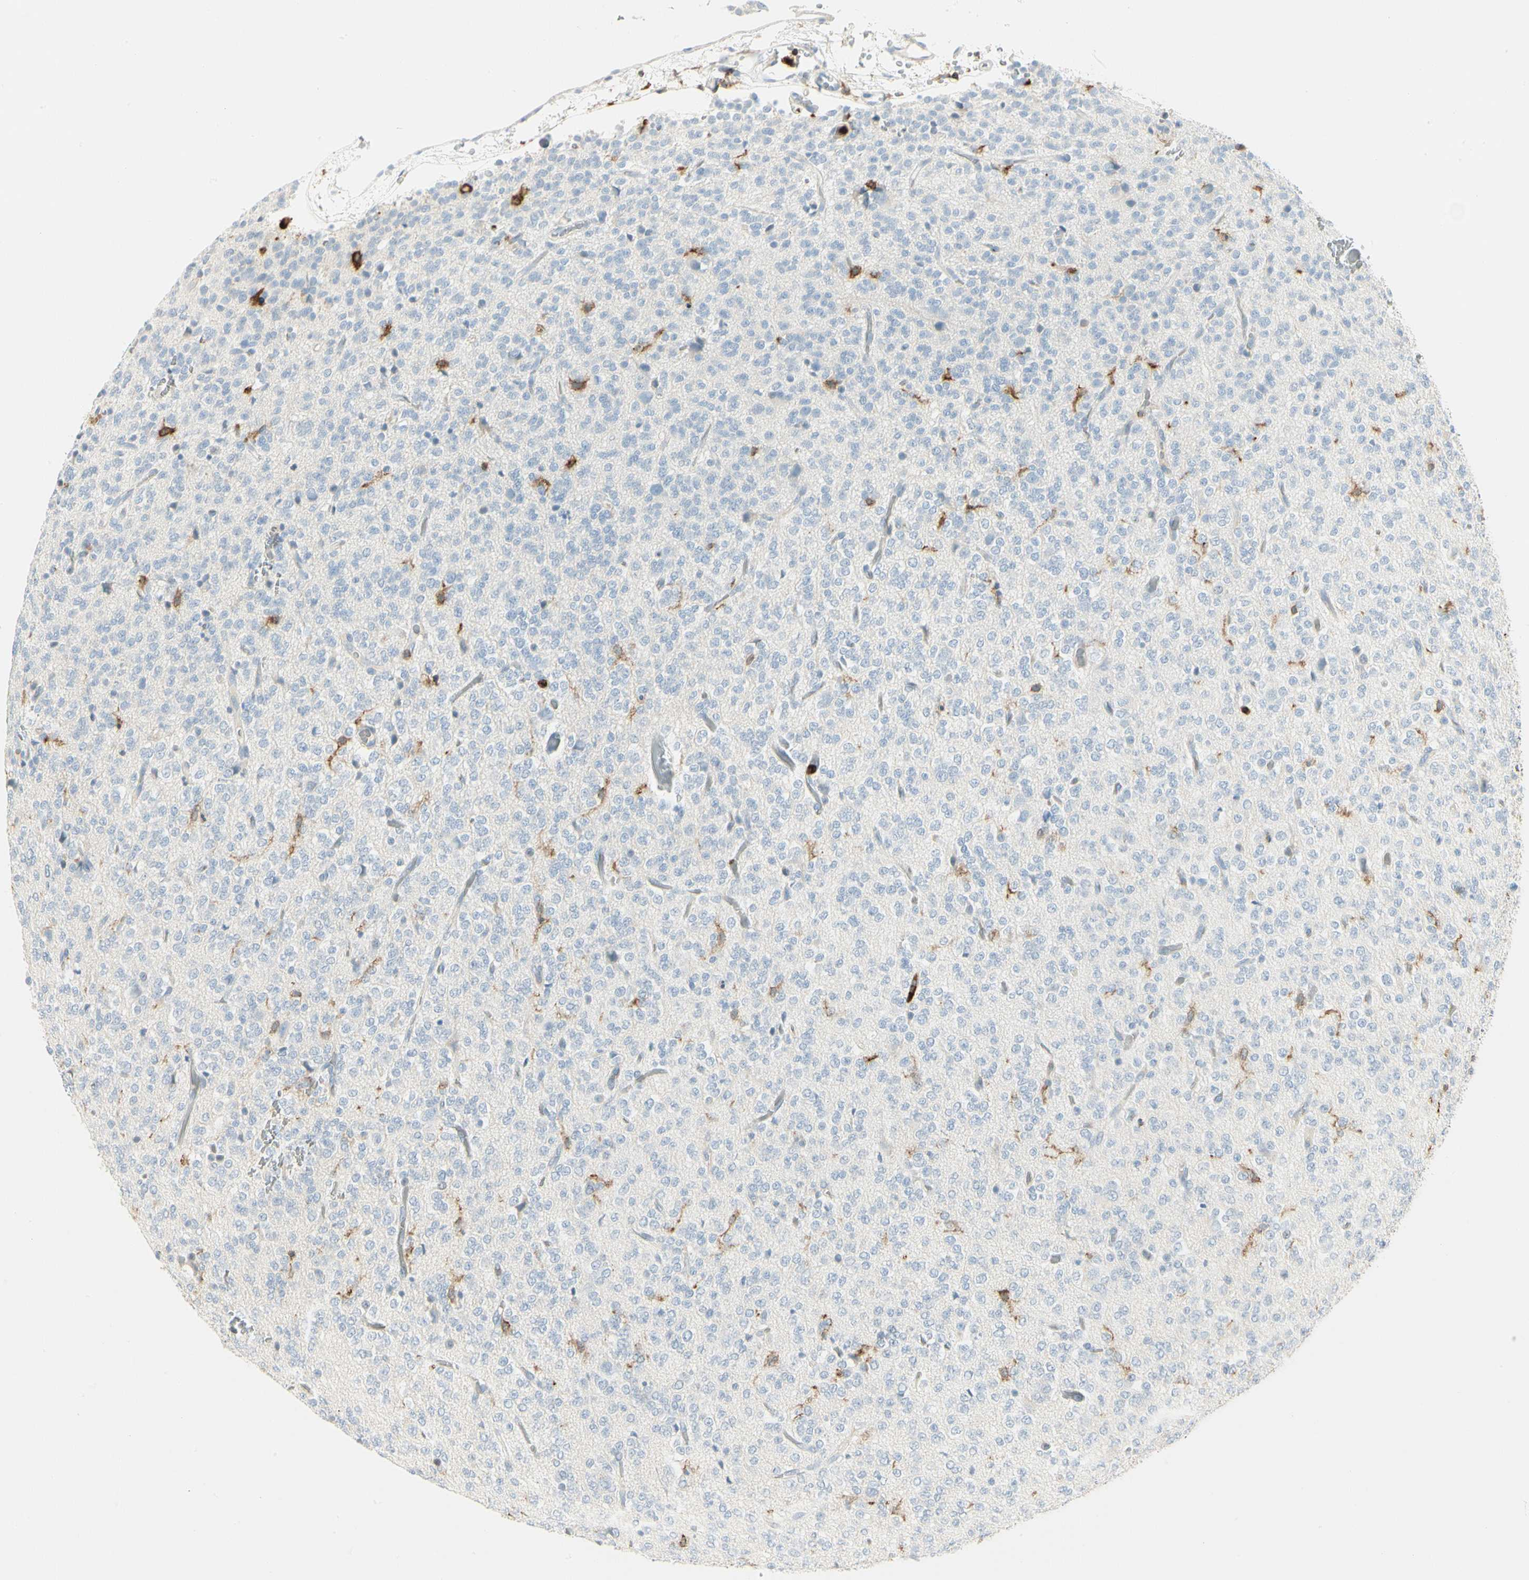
{"staining": {"intensity": "negative", "quantity": "none", "location": "none"}, "tissue": "glioma", "cell_type": "Tumor cells", "image_type": "cancer", "snomed": [{"axis": "morphology", "description": "Glioma, malignant, Low grade"}, {"axis": "topography", "description": "Brain"}], "caption": "High power microscopy micrograph of an immunohistochemistry histopathology image of glioma, revealing no significant expression in tumor cells.", "gene": "ITGB2", "patient": {"sex": "male", "age": 38}}